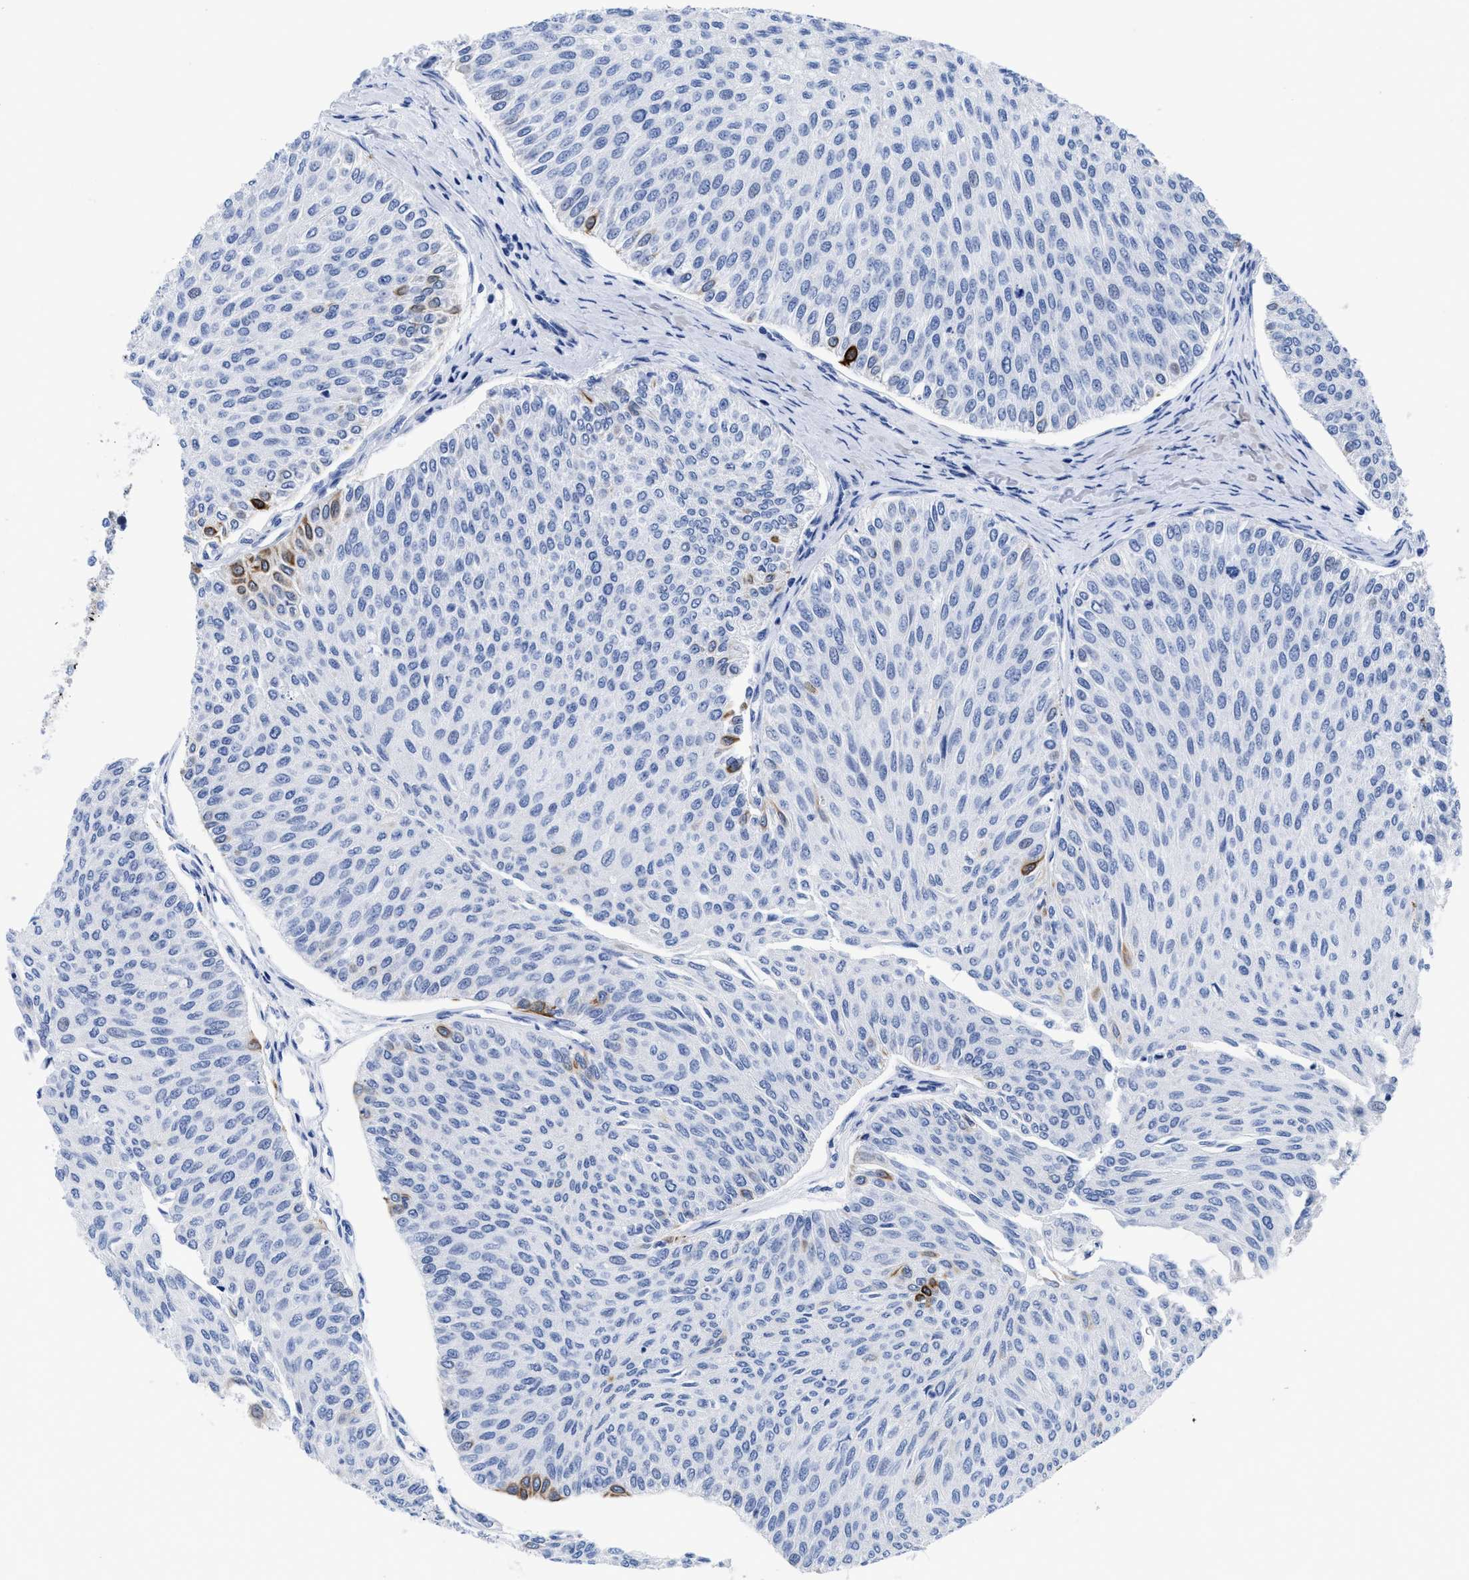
{"staining": {"intensity": "strong", "quantity": "<25%", "location": "cytoplasmic/membranous"}, "tissue": "urothelial cancer", "cell_type": "Tumor cells", "image_type": "cancer", "snomed": [{"axis": "morphology", "description": "Urothelial carcinoma, Low grade"}, {"axis": "topography", "description": "Urinary bladder"}], "caption": "Immunohistochemical staining of human urothelial cancer demonstrates medium levels of strong cytoplasmic/membranous protein positivity in approximately <25% of tumor cells. (IHC, brightfield microscopy, high magnification).", "gene": "DUSP26", "patient": {"sex": "male", "age": 78}}